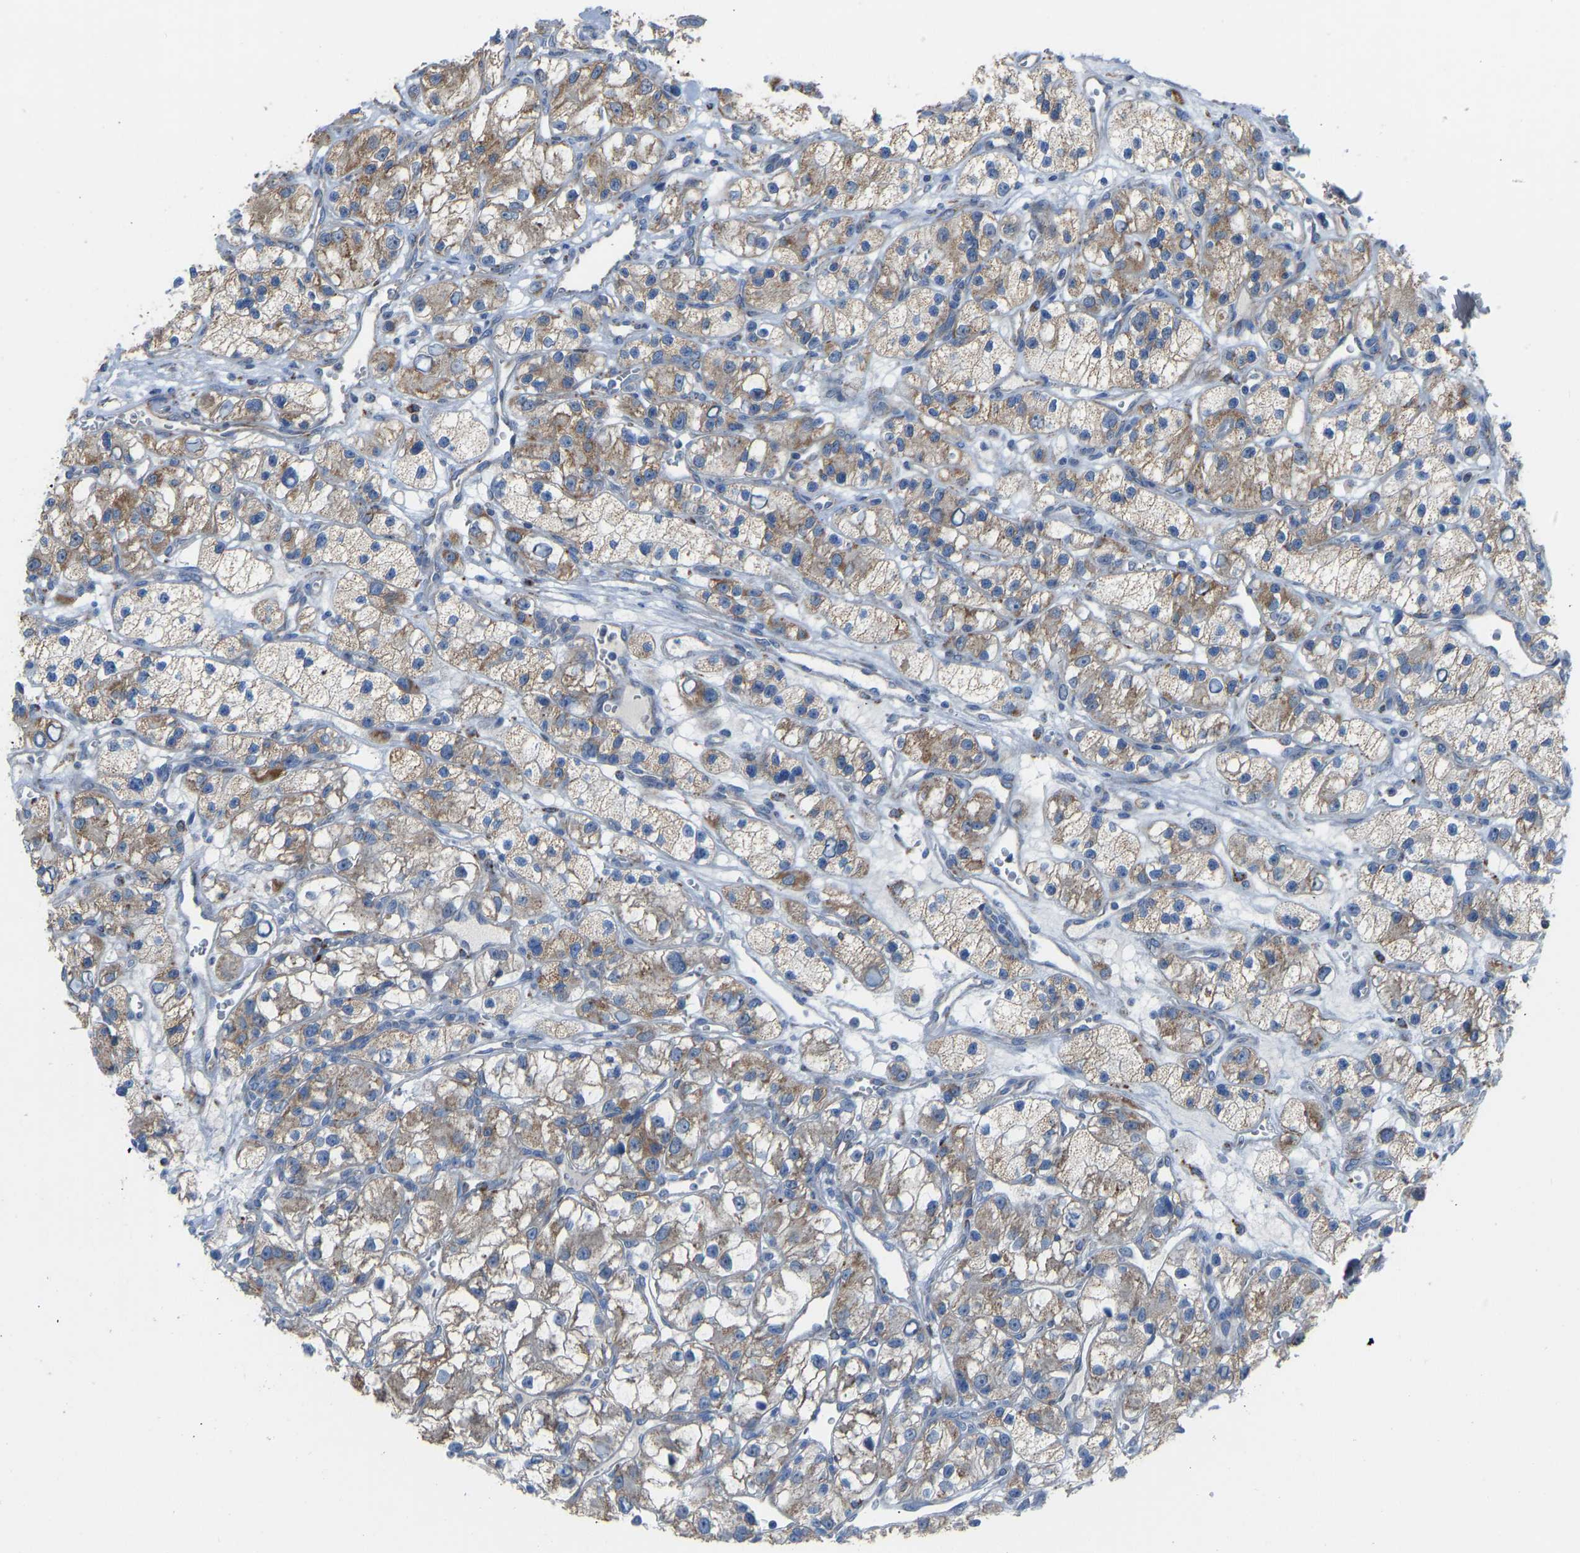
{"staining": {"intensity": "moderate", "quantity": ">75%", "location": "cytoplasmic/membranous"}, "tissue": "renal cancer", "cell_type": "Tumor cells", "image_type": "cancer", "snomed": [{"axis": "morphology", "description": "Adenocarcinoma, NOS"}, {"axis": "topography", "description": "Kidney"}], "caption": "Renal cancer (adenocarcinoma) stained with DAB IHC displays medium levels of moderate cytoplasmic/membranous positivity in approximately >75% of tumor cells.", "gene": "SMIM20", "patient": {"sex": "female", "age": 57}}